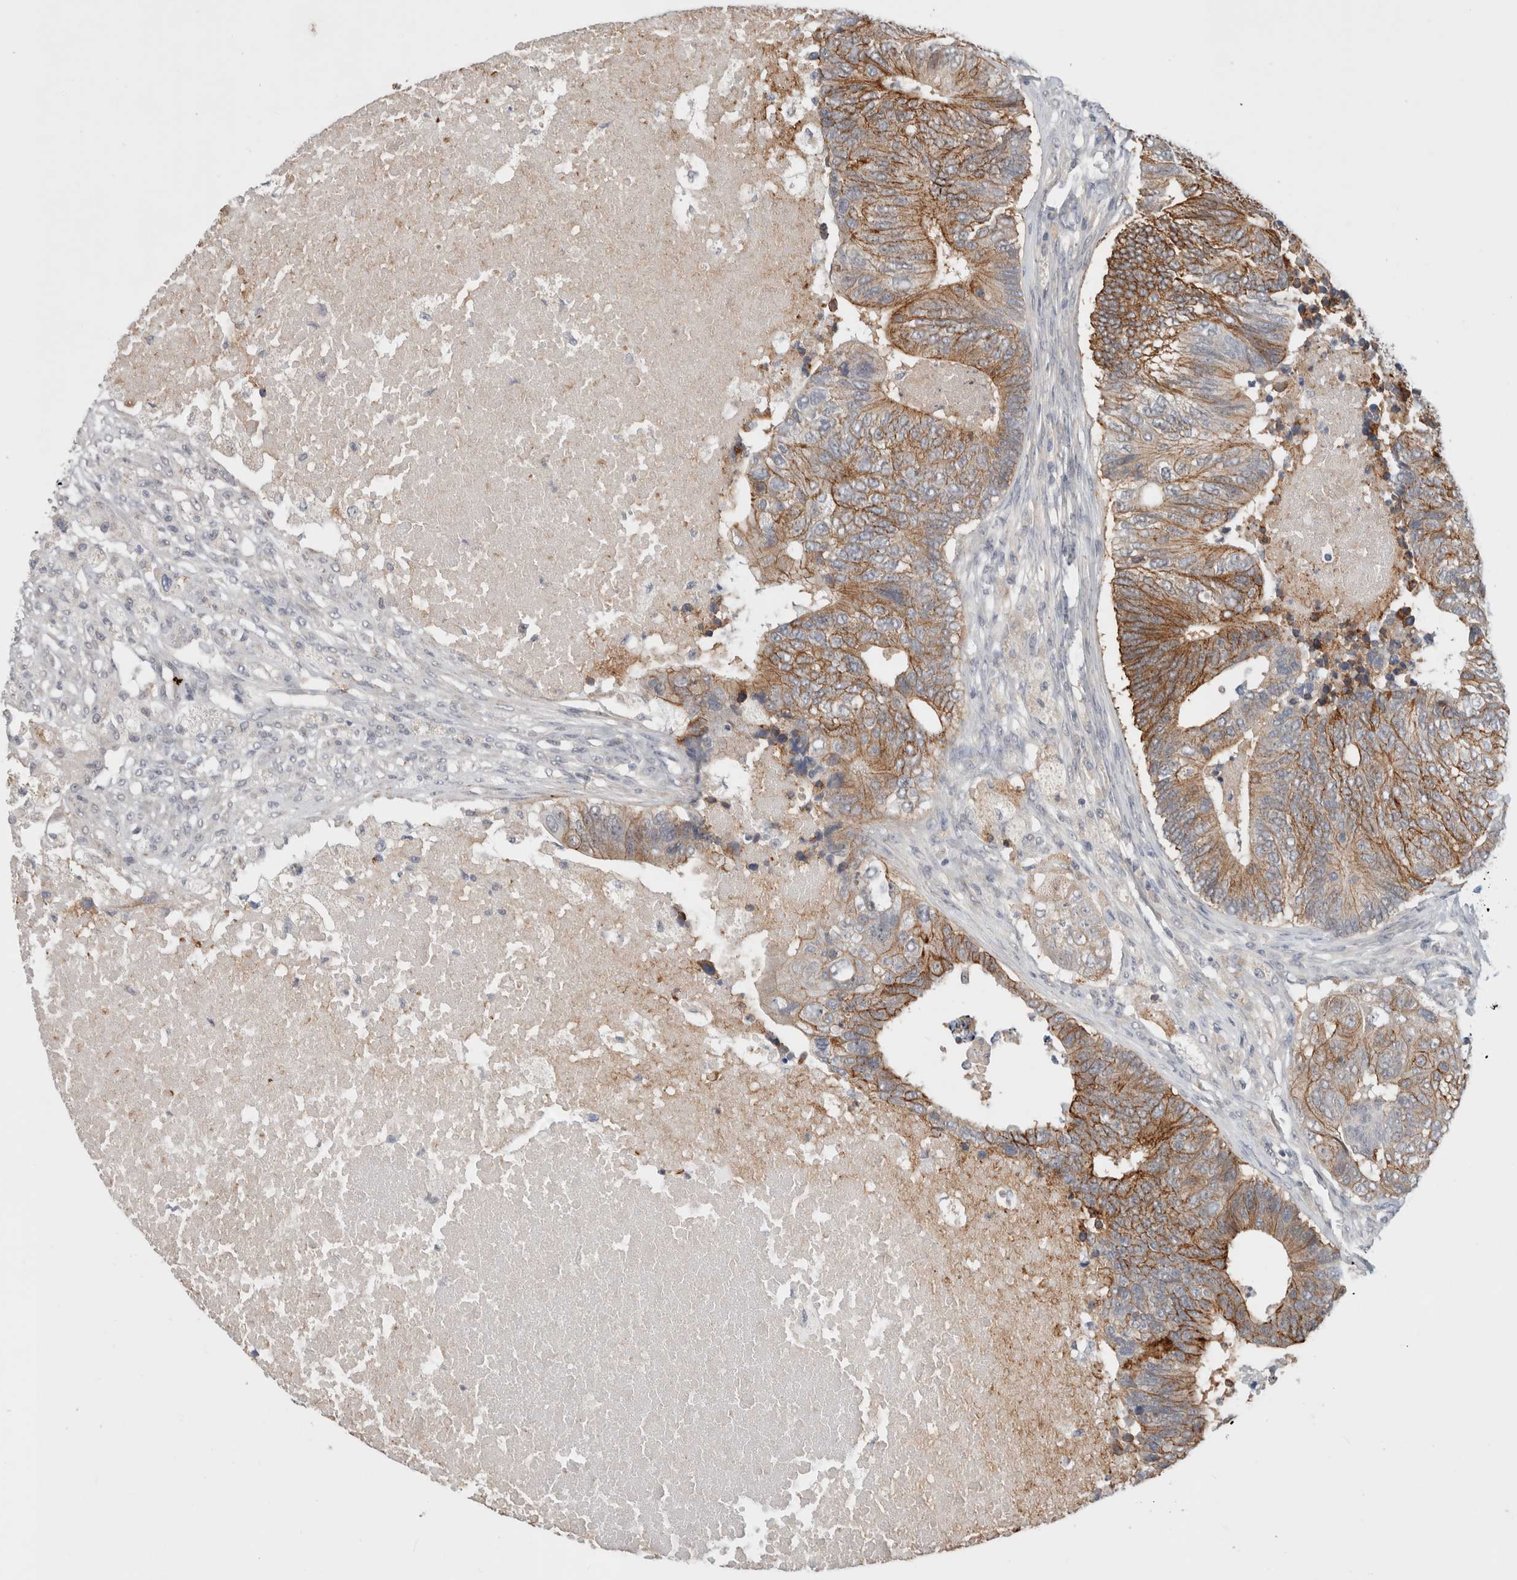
{"staining": {"intensity": "moderate", "quantity": ">75%", "location": "cytoplasmic/membranous"}, "tissue": "colorectal cancer", "cell_type": "Tumor cells", "image_type": "cancer", "snomed": [{"axis": "morphology", "description": "Adenocarcinoma, NOS"}, {"axis": "topography", "description": "Colon"}], "caption": "DAB (3,3'-diaminobenzidine) immunohistochemical staining of human colorectal adenocarcinoma demonstrates moderate cytoplasmic/membranous protein expression in approximately >75% of tumor cells.", "gene": "HCN3", "patient": {"sex": "female", "age": 67}}